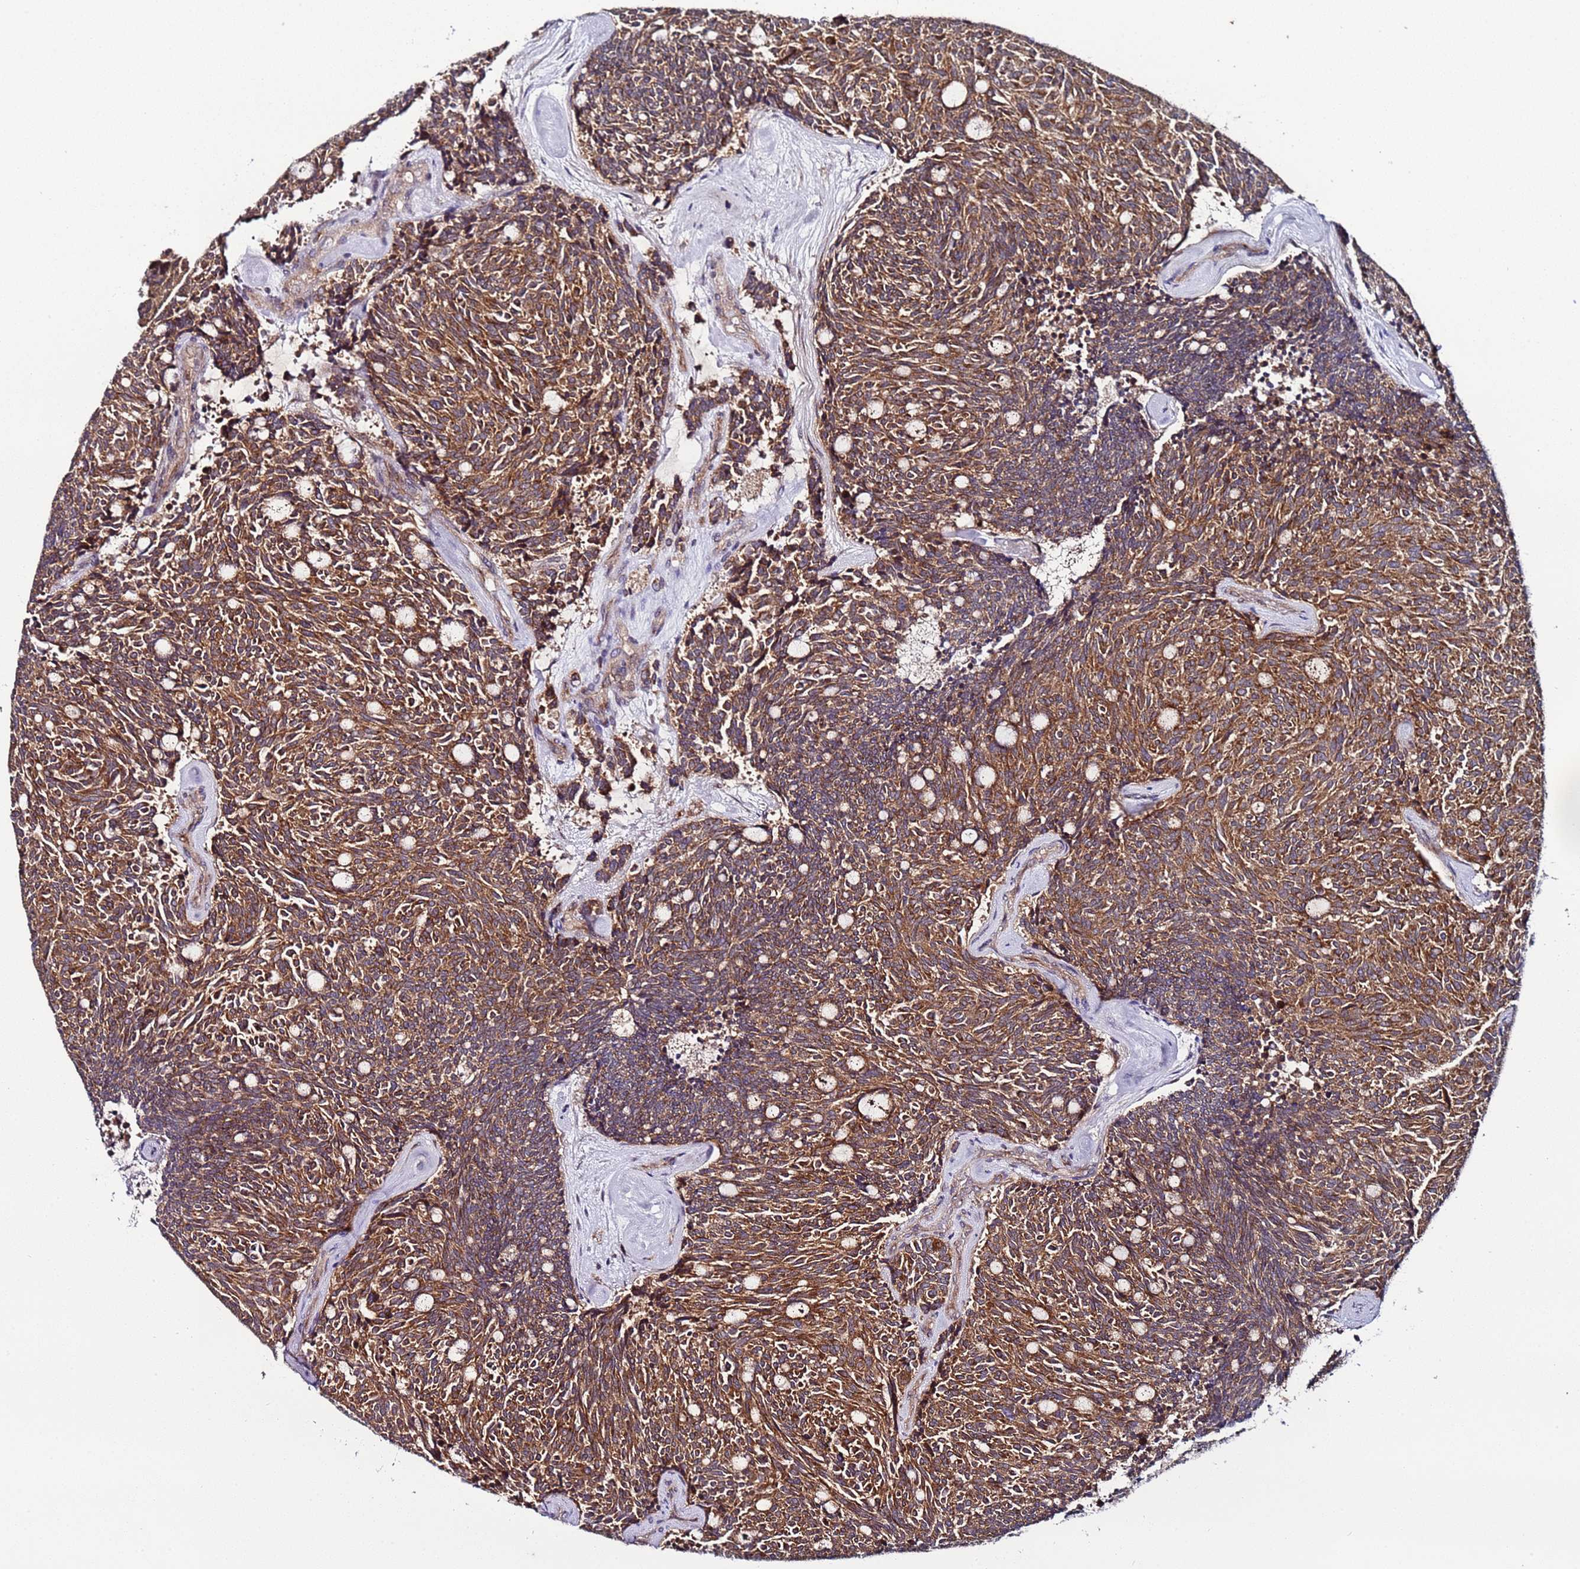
{"staining": {"intensity": "moderate", "quantity": ">75%", "location": "cytoplasmic/membranous"}, "tissue": "carcinoid", "cell_type": "Tumor cells", "image_type": "cancer", "snomed": [{"axis": "morphology", "description": "Carcinoid, malignant, NOS"}, {"axis": "topography", "description": "Pancreas"}], "caption": "A high-resolution photomicrograph shows immunohistochemistry (IHC) staining of carcinoid, which displays moderate cytoplasmic/membranous staining in about >75% of tumor cells. (Stains: DAB in brown, nuclei in blue, Microscopy: brightfield microscopy at high magnification).", "gene": "TMEM176B", "patient": {"sex": "female", "age": 54}}